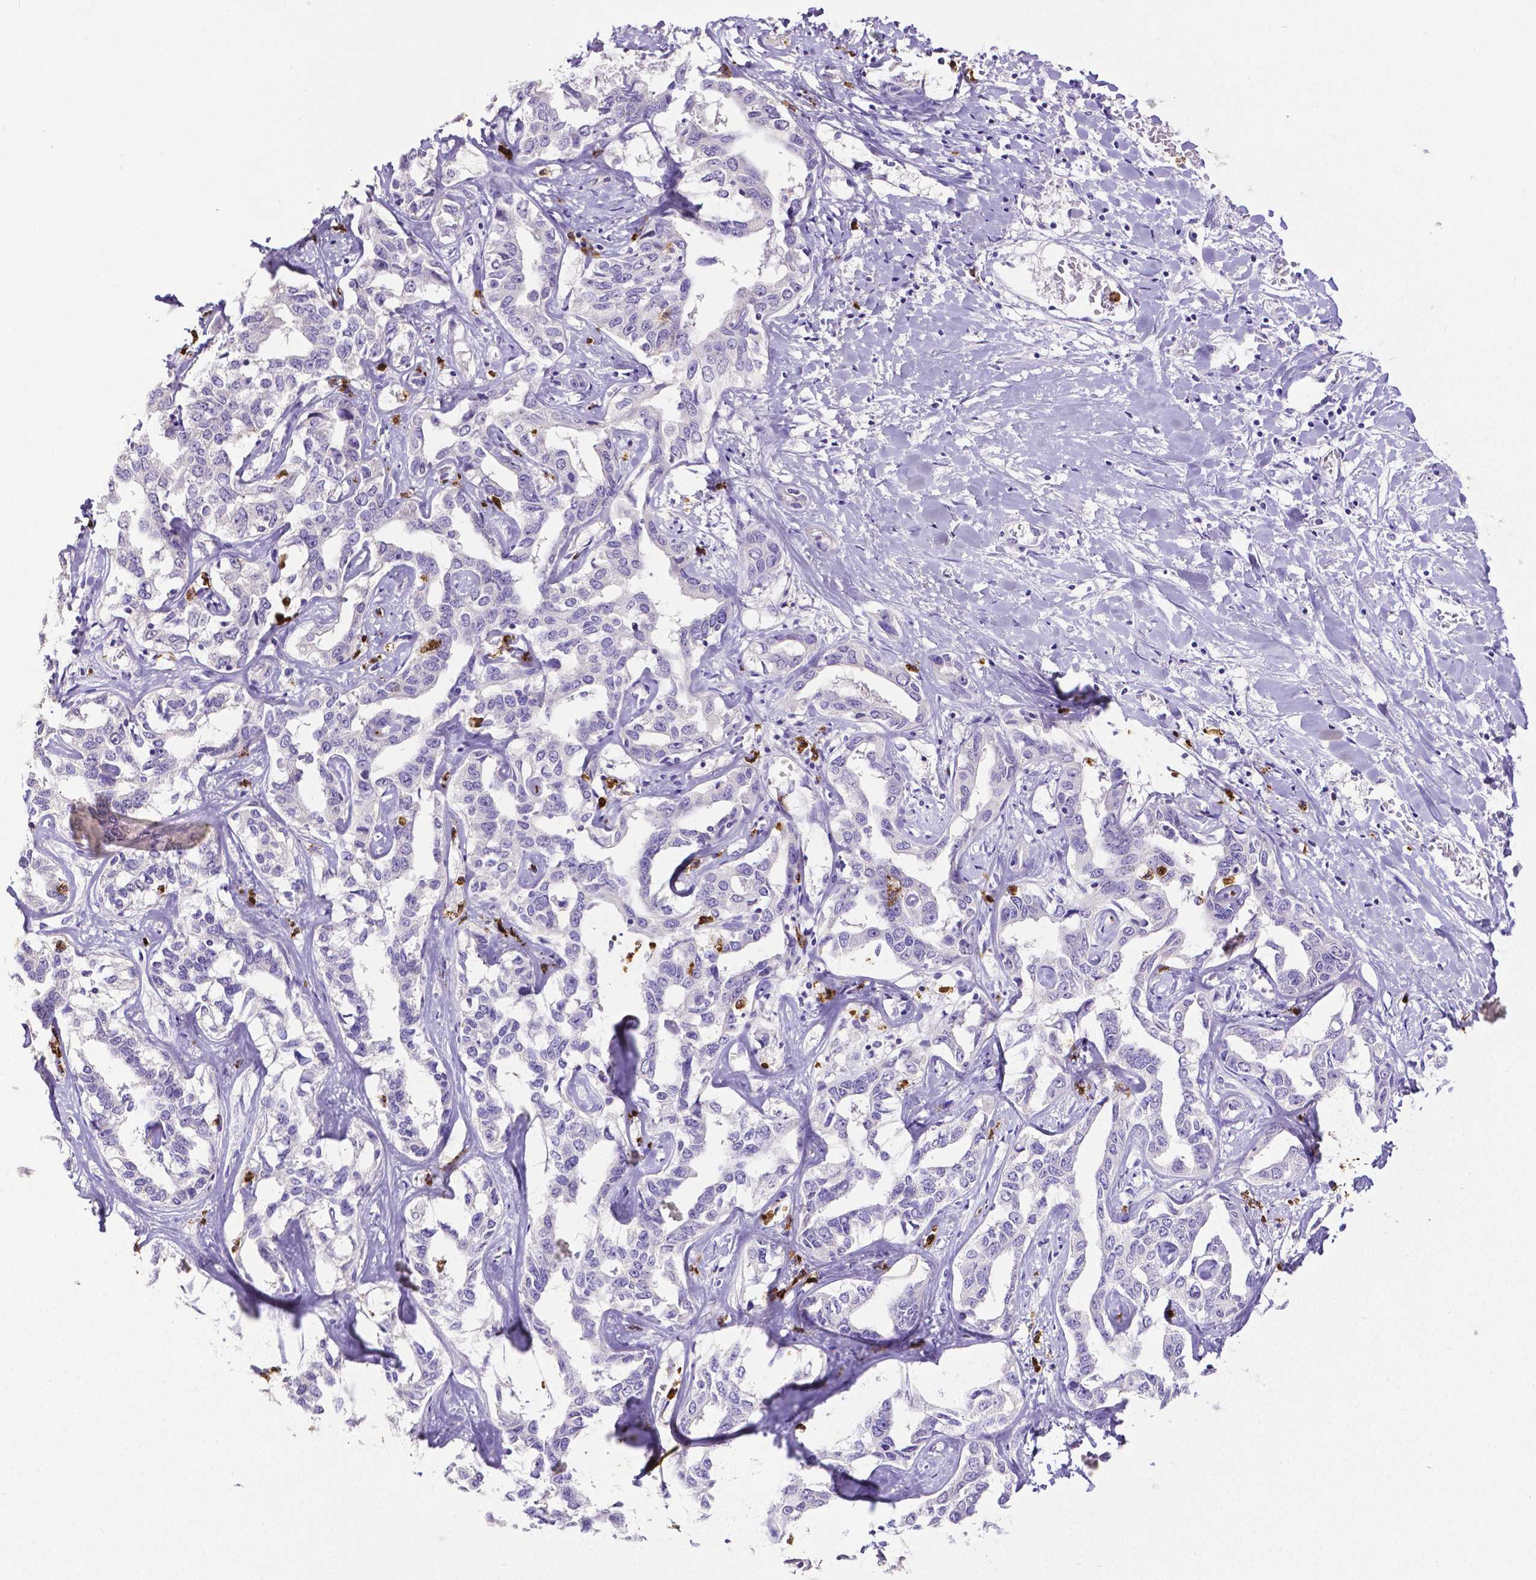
{"staining": {"intensity": "negative", "quantity": "none", "location": "none"}, "tissue": "liver cancer", "cell_type": "Tumor cells", "image_type": "cancer", "snomed": [{"axis": "morphology", "description": "Cholangiocarcinoma"}, {"axis": "topography", "description": "Liver"}], "caption": "This is an immunohistochemistry image of liver cholangiocarcinoma. There is no positivity in tumor cells.", "gene": "MMP9", "patient": {"sex": "male", "age": 59}}